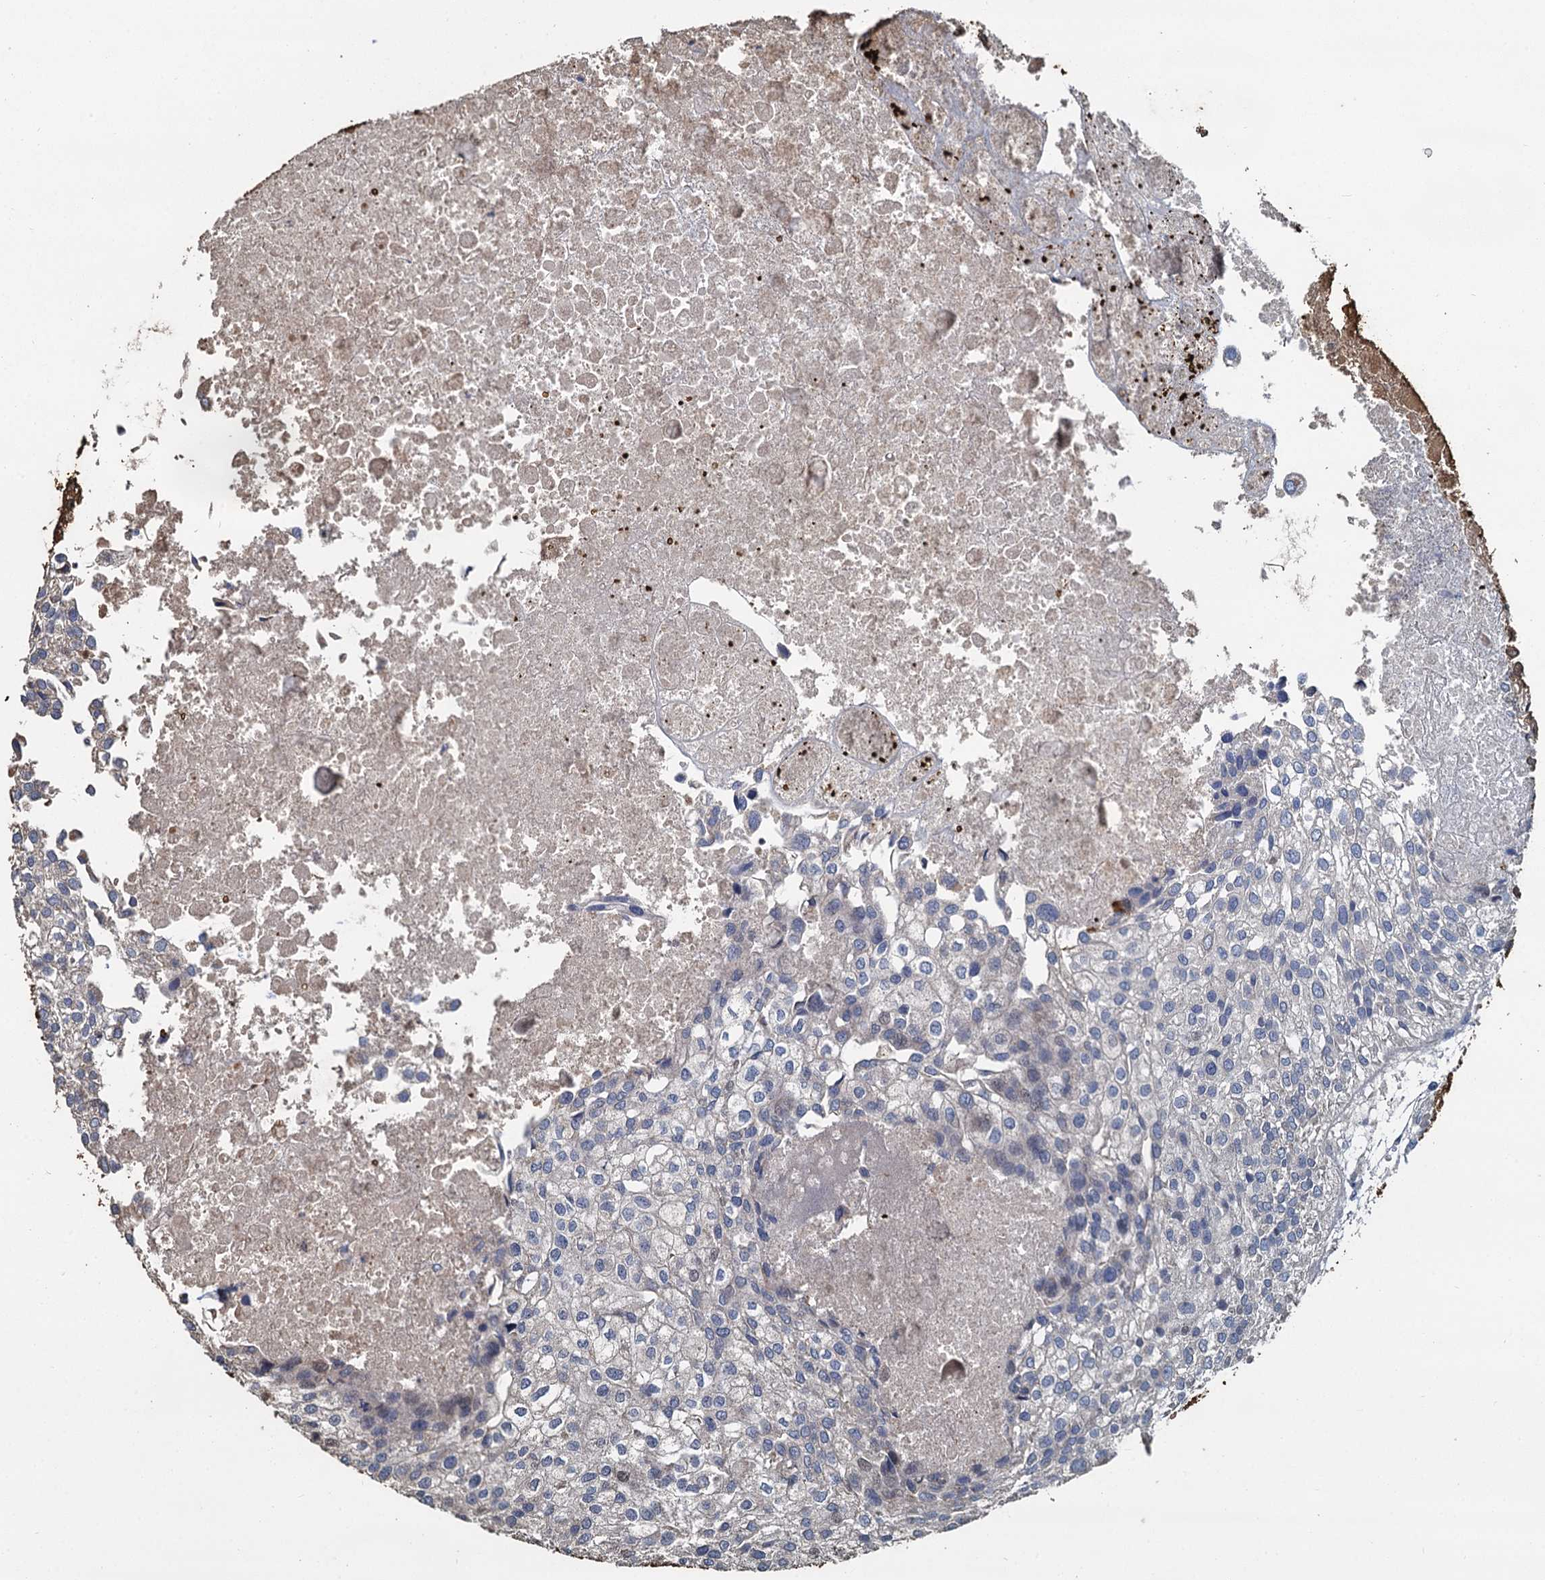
{"staining": {"intensity": "negative", "quantity": "none", "location": "none"}, "tissue": "urothelial cancer", "cell_type": "Tumor cells", "image_type": "cancer", "snomed": [{"axis": "morphology", "description": "Urothelial carcinoma, Low grade"}, {"axis": "topography", "description": "Urinary bladder"}], "caption": "Protein analysis of low-grade urothelial carcinoma shows no significant staining in tumor cells.", "gene": "TCTN2", "patient": {"sex": "female", "age": 89}}